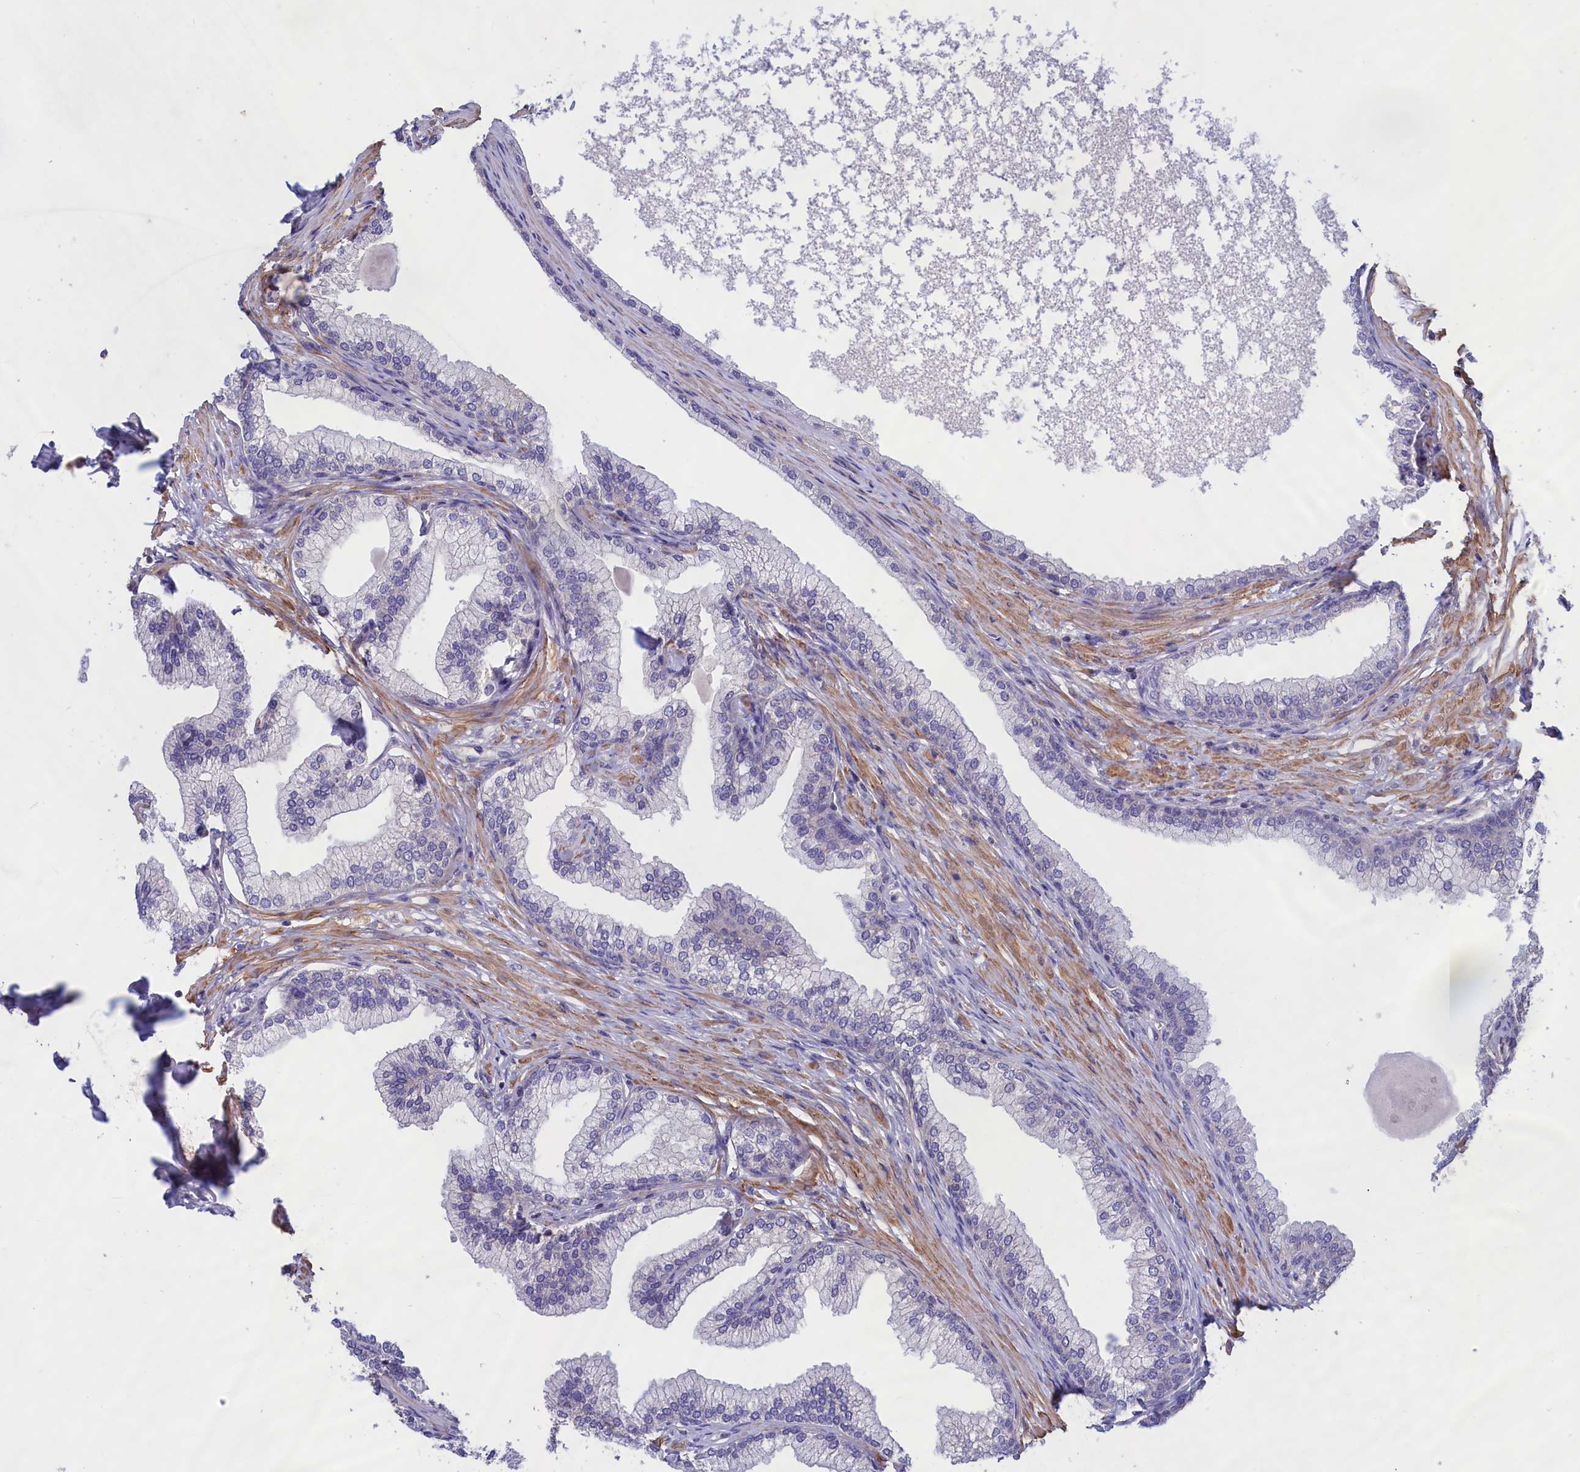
{"staining": {"intensity": "negative", "quantity": "none", "location": "none"}, "tissue": "prostate", "cell_type": "Glandular cells", "image_type": "normal", "snomed": [{"axis": "morphology", "description": "Normal tissue, NOS"}, {"axis": "morphology", "description": "Urothelial carcinoma, Low grade"}, {"axis": "topography", "description": "Urinary bladder"}, {"axis": "topography", "description": "Prostate"}], "caption": "This is an immunohistochemistry histopathology image of unremarkable prostate. There is no positivity in glandular cells.", "gene": "AMDHD2", "patient": {"sex": "male", "age": 60}}